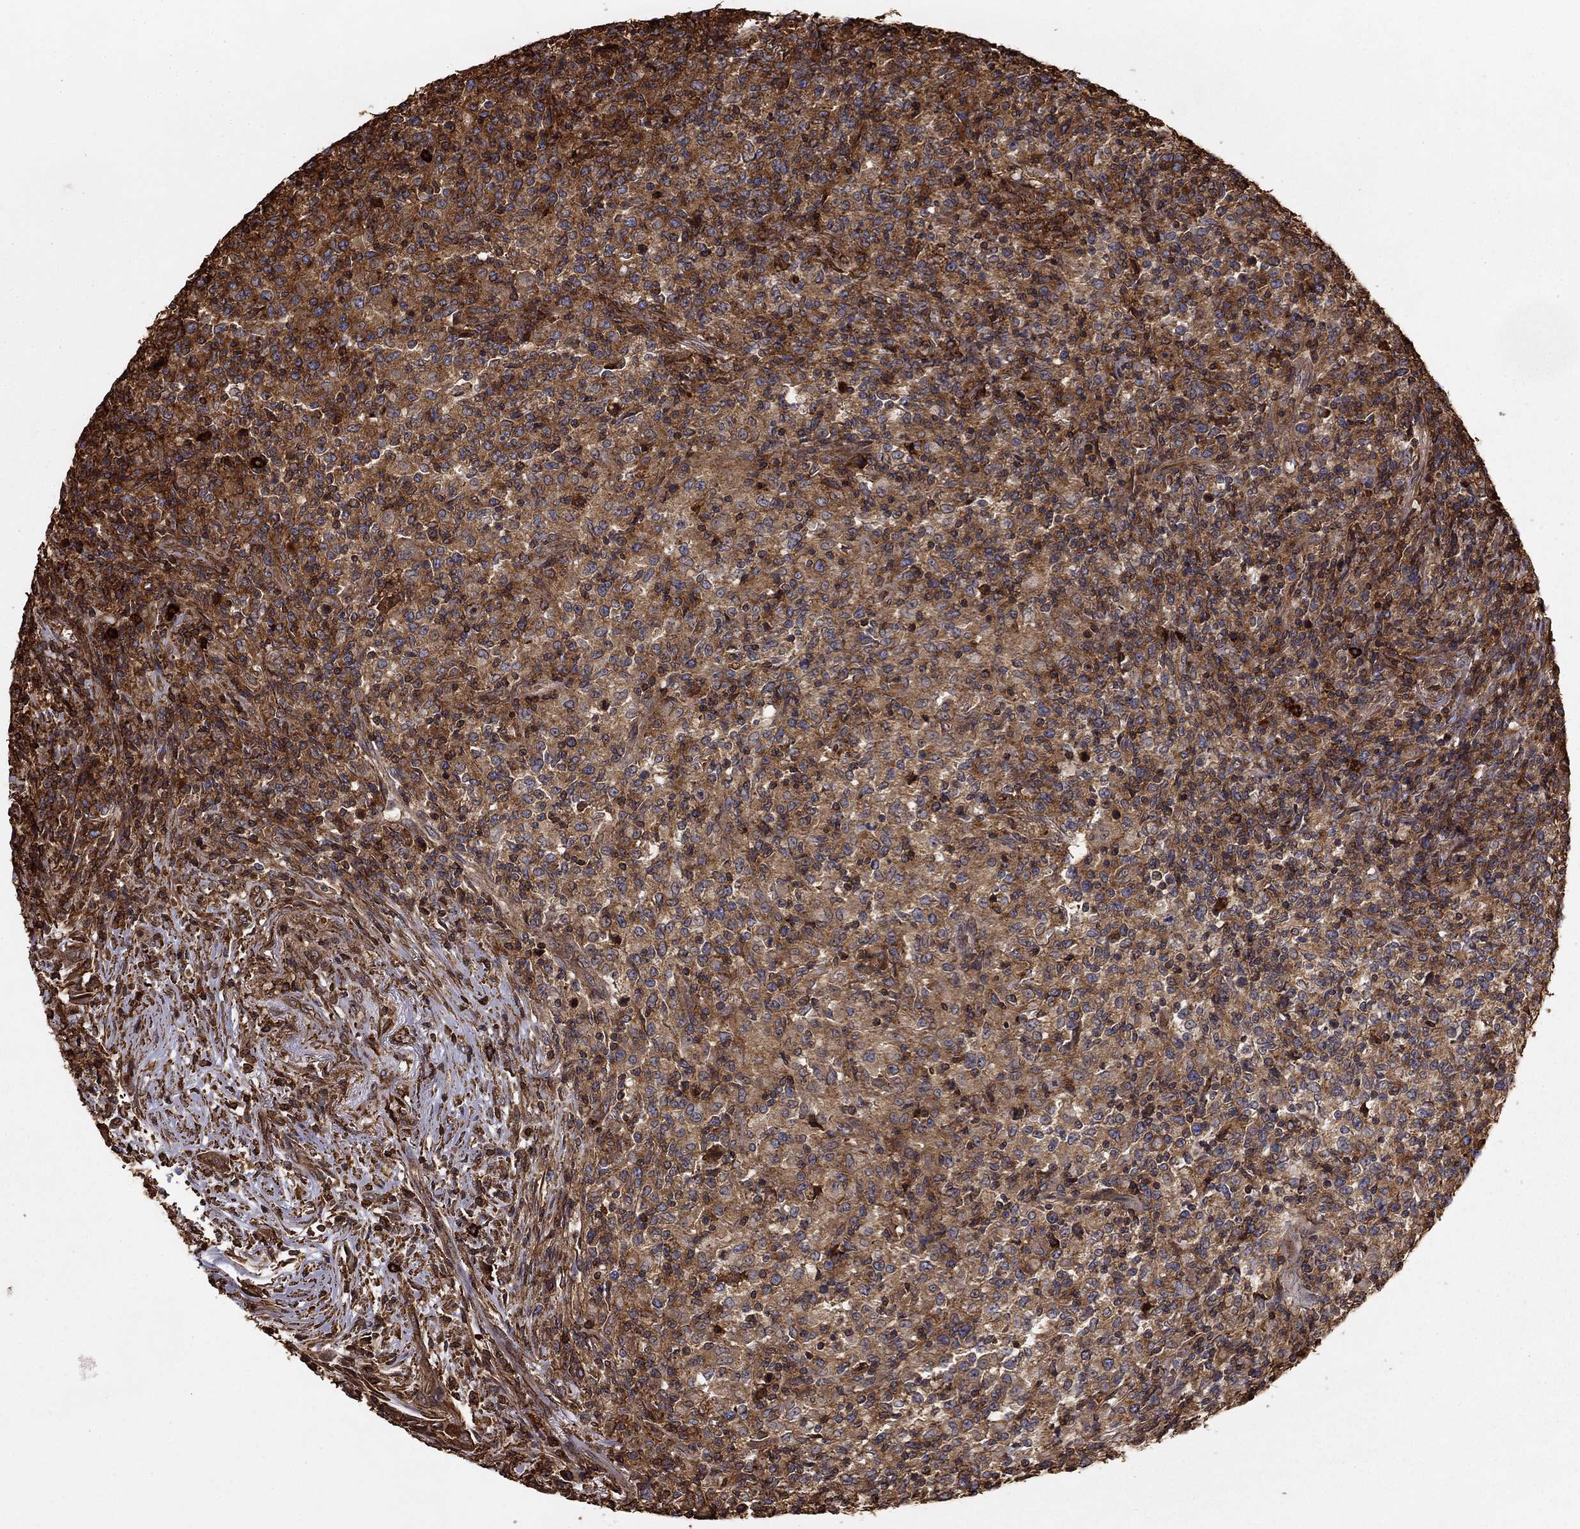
{"staining": {"intensity": "moderate", "quantity": "<25%", "location": "cytoplasmic/membranous"}, "tissue": "lymphoma", "cell_type": "Tumor cells", "image_type": "cancer", "snomed": [{"axis": "morphology", "description": "Malignant lymphoma, non-Hodgkin's type, High grade"}, {"axis": "topography", "description": "Lung"}], "caption": "Brown immunohistochemical staining in malignant lymphoma, non-Hodgkin's type (high-grade) reveals moderate cytoplasmic/membranous expression in approximately <25% of tumor cells. Nuclei are stained in blue.", "gene": "HABP4", "patient": {"sex": "male", "age": 79}}